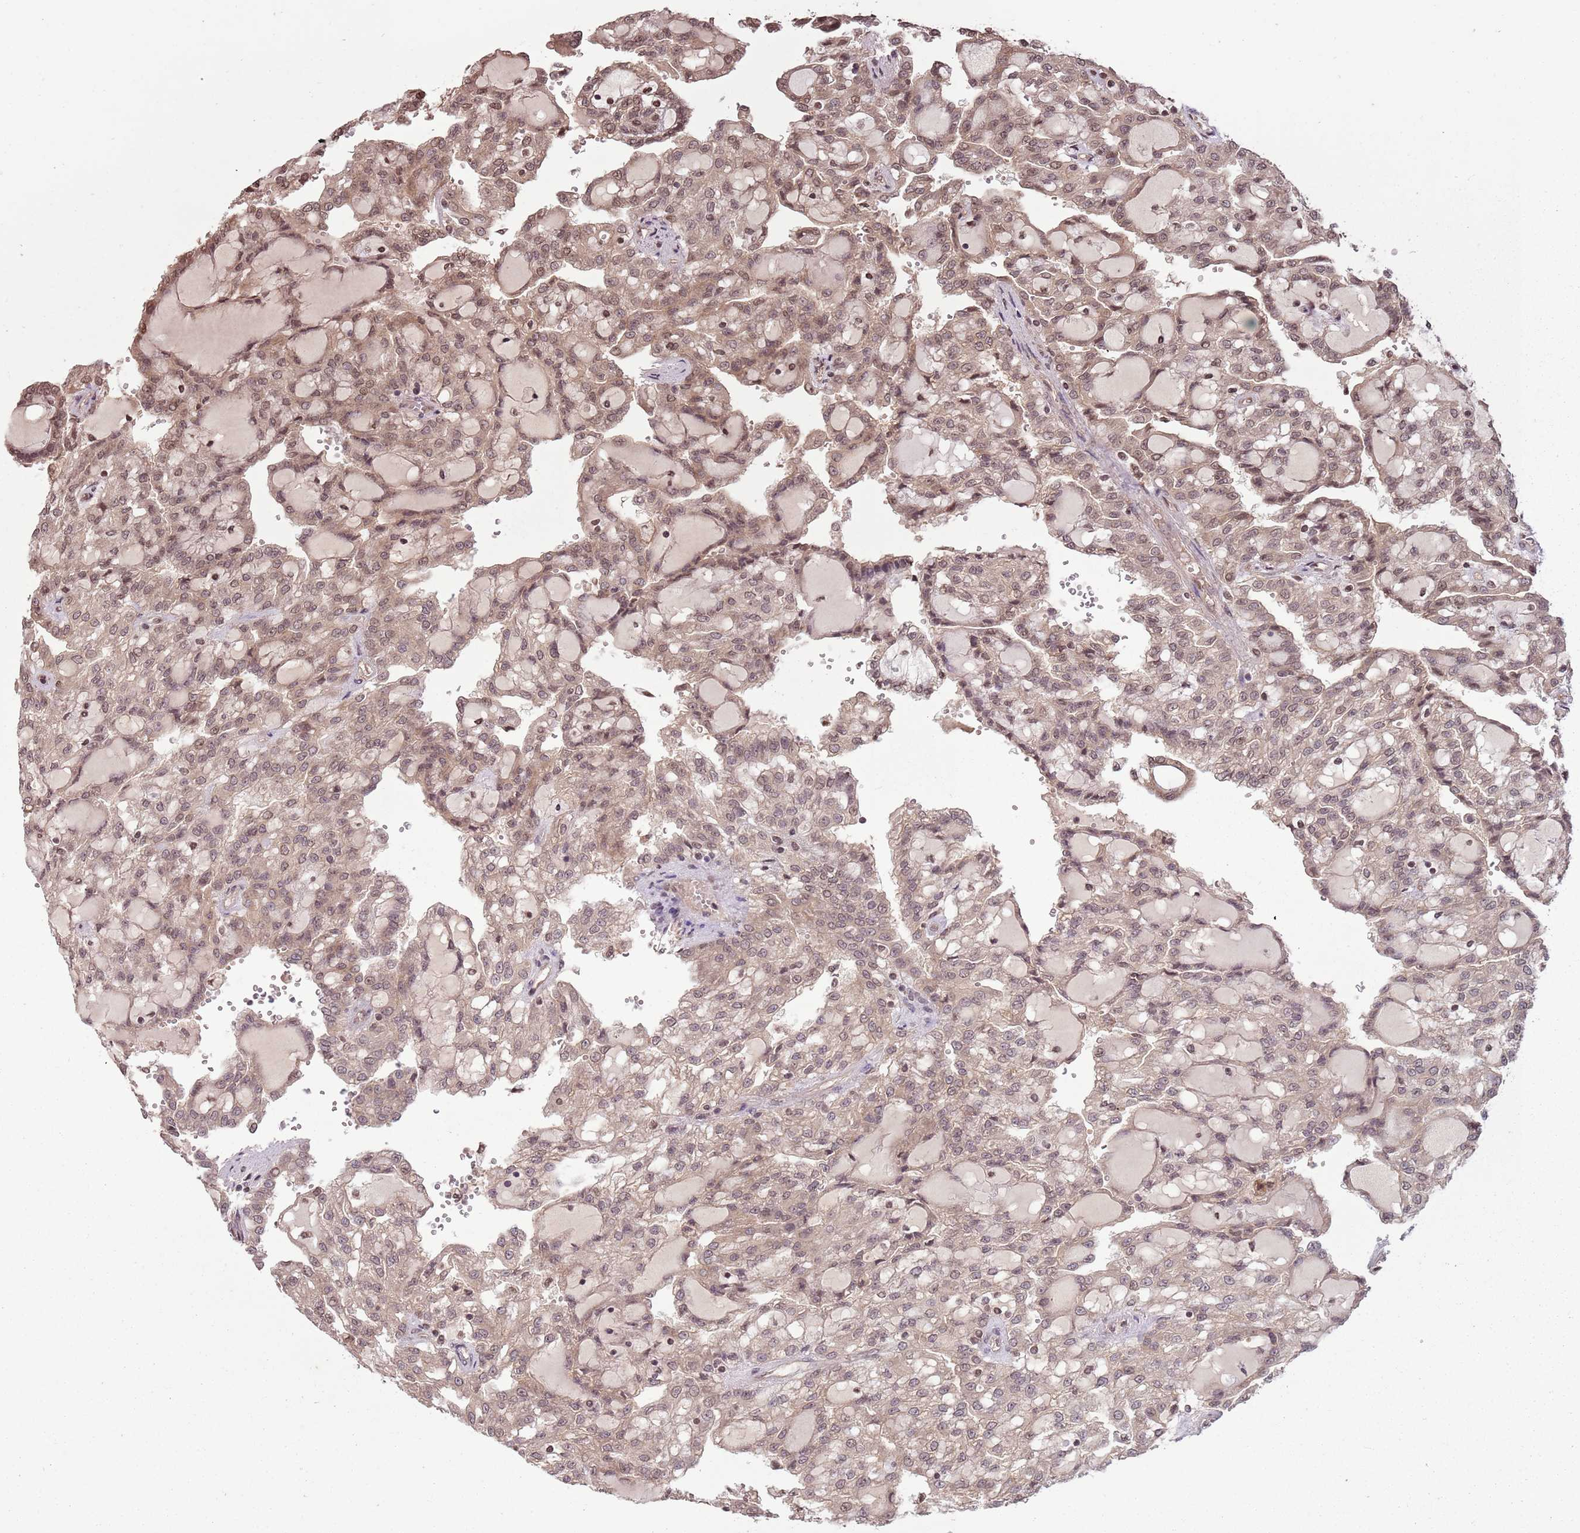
{"staining": {"intensity": "weak", "quantity": ">75%", "location": "cytoplasmic/membranous,nuclear"}, "tissue": "renal cancer", "cell_type": "Tumor cells", "image_type": "cancer", "snomed": [{"axis": "morphology", "description": "Adenocarcinoma, NOS"}, {"axis": "topography", "description": "Kidney"}], "caption": "Protein staining demonstrates weak cytoplasmic/membranous and nuclear positivity in approximately >75% of tumor cells in renal cancer.", "gene": "CAPN9", "patient": {"sex": "male", "age": 63}}